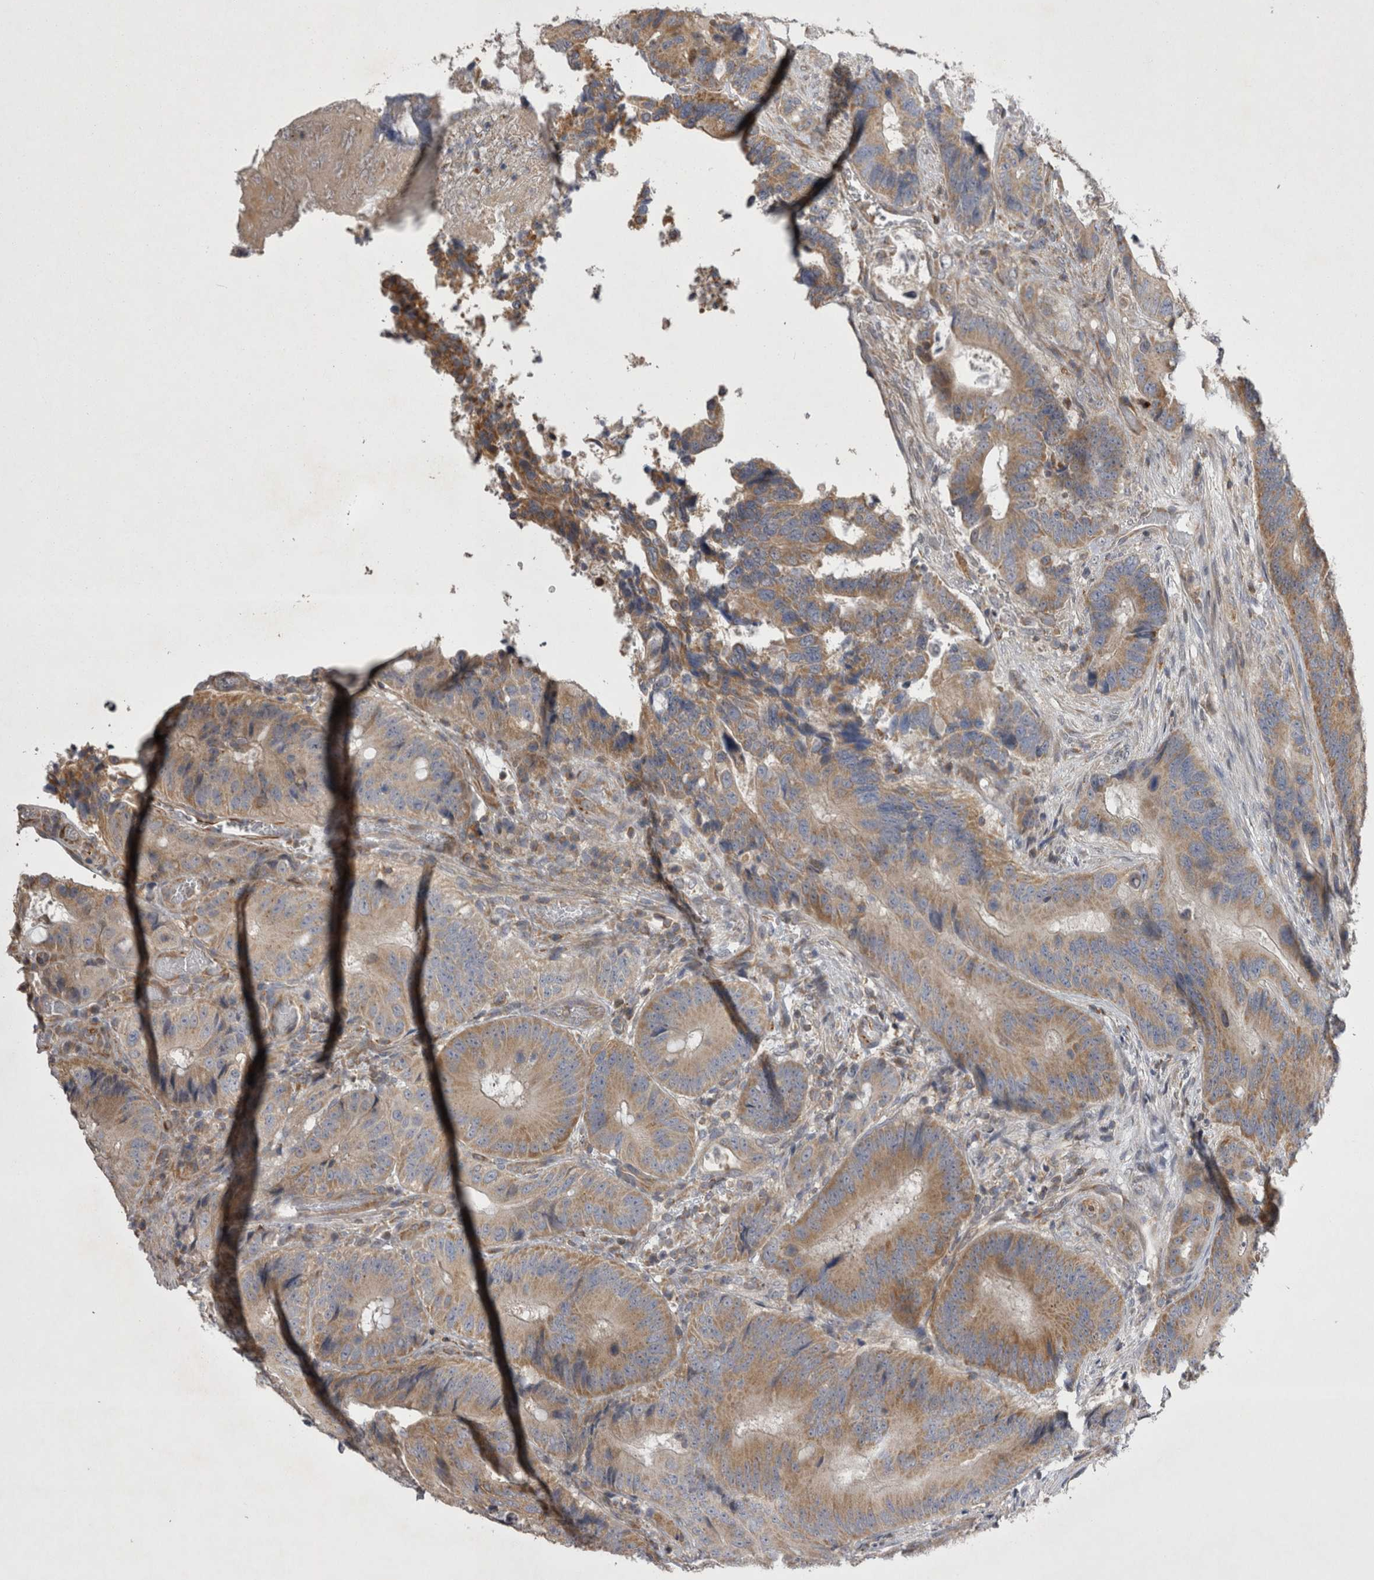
{"staining": {"intensity": "weak", "quantity": ">75%", "location": "cytoplasmic/membranous"}, "tissue": "colorectal cancer", "cell_type": "Tumor cells", "image_type": "cancer", "snomed": [{"axis": "morphology", "description": "Adenocarcinoma, NOS"}, {"axis": "topography", "description": "Colon"}], "caption": "Tumor cells show weak cytoplasmic/membranous staining in about >75% of cells in adenocarcinoma (colorectal).", "gene": "TSPOAP1", "patient": {"sex": "male", "age": 83}}